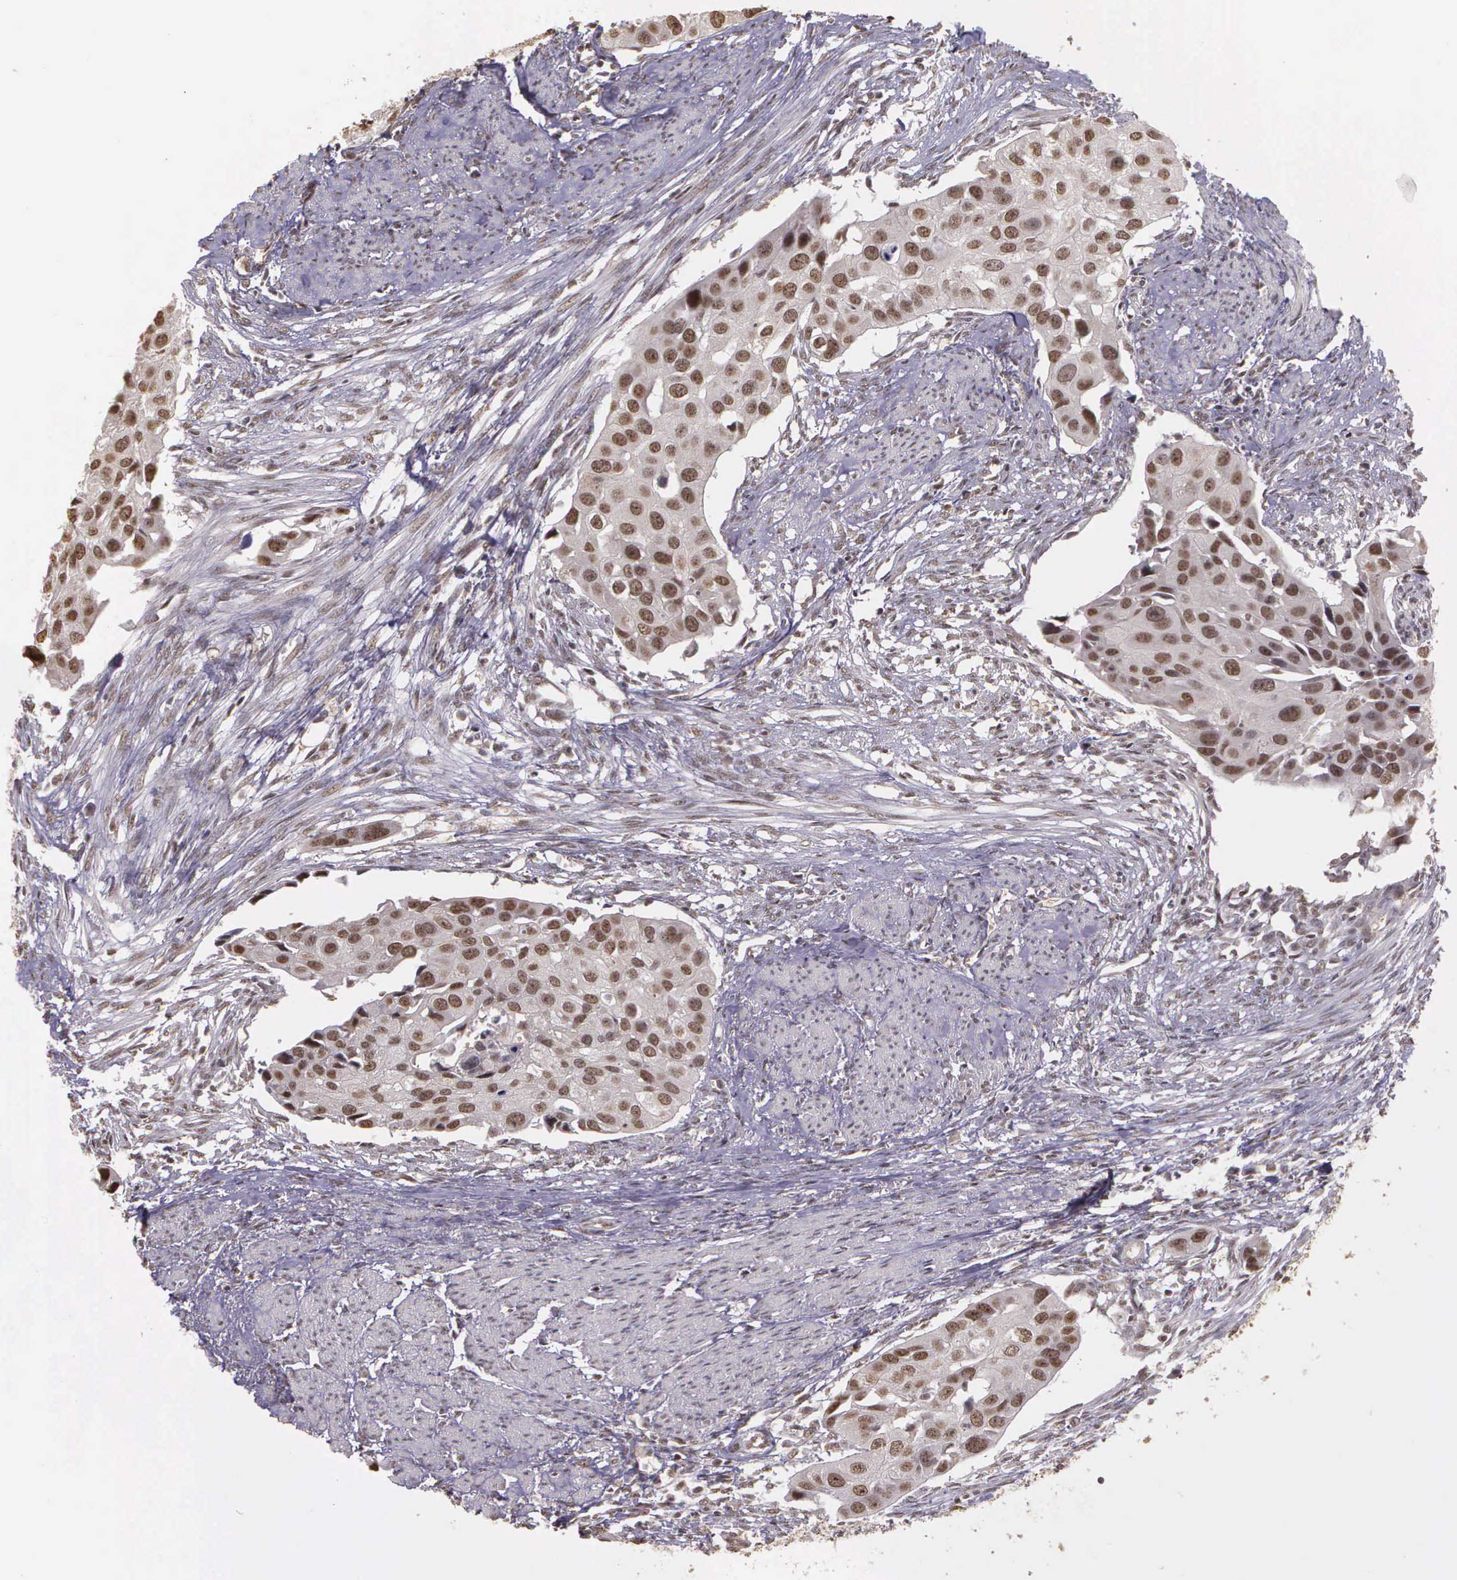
{"staining": {"intensity": "weak", "quantity": ">75%", "location": "nuclear"}, "tissue": "urothelial cancer", "cell_type": "Tumor cells", "image_type": "cancer", "snomed": [{"axis": "morphology", "description": "Urothelial carcinoma, High grade"}, {"axis": "topography", "description": "Urinary bladder"}], "caption": "Human high-grade urothelial carcinoma stained with a brown dye displays weak nuclear positive expression in approximately >75% of tumor cells.", "gene": "ARMCX5", "patient": {"sex": "male", "age": 55}}